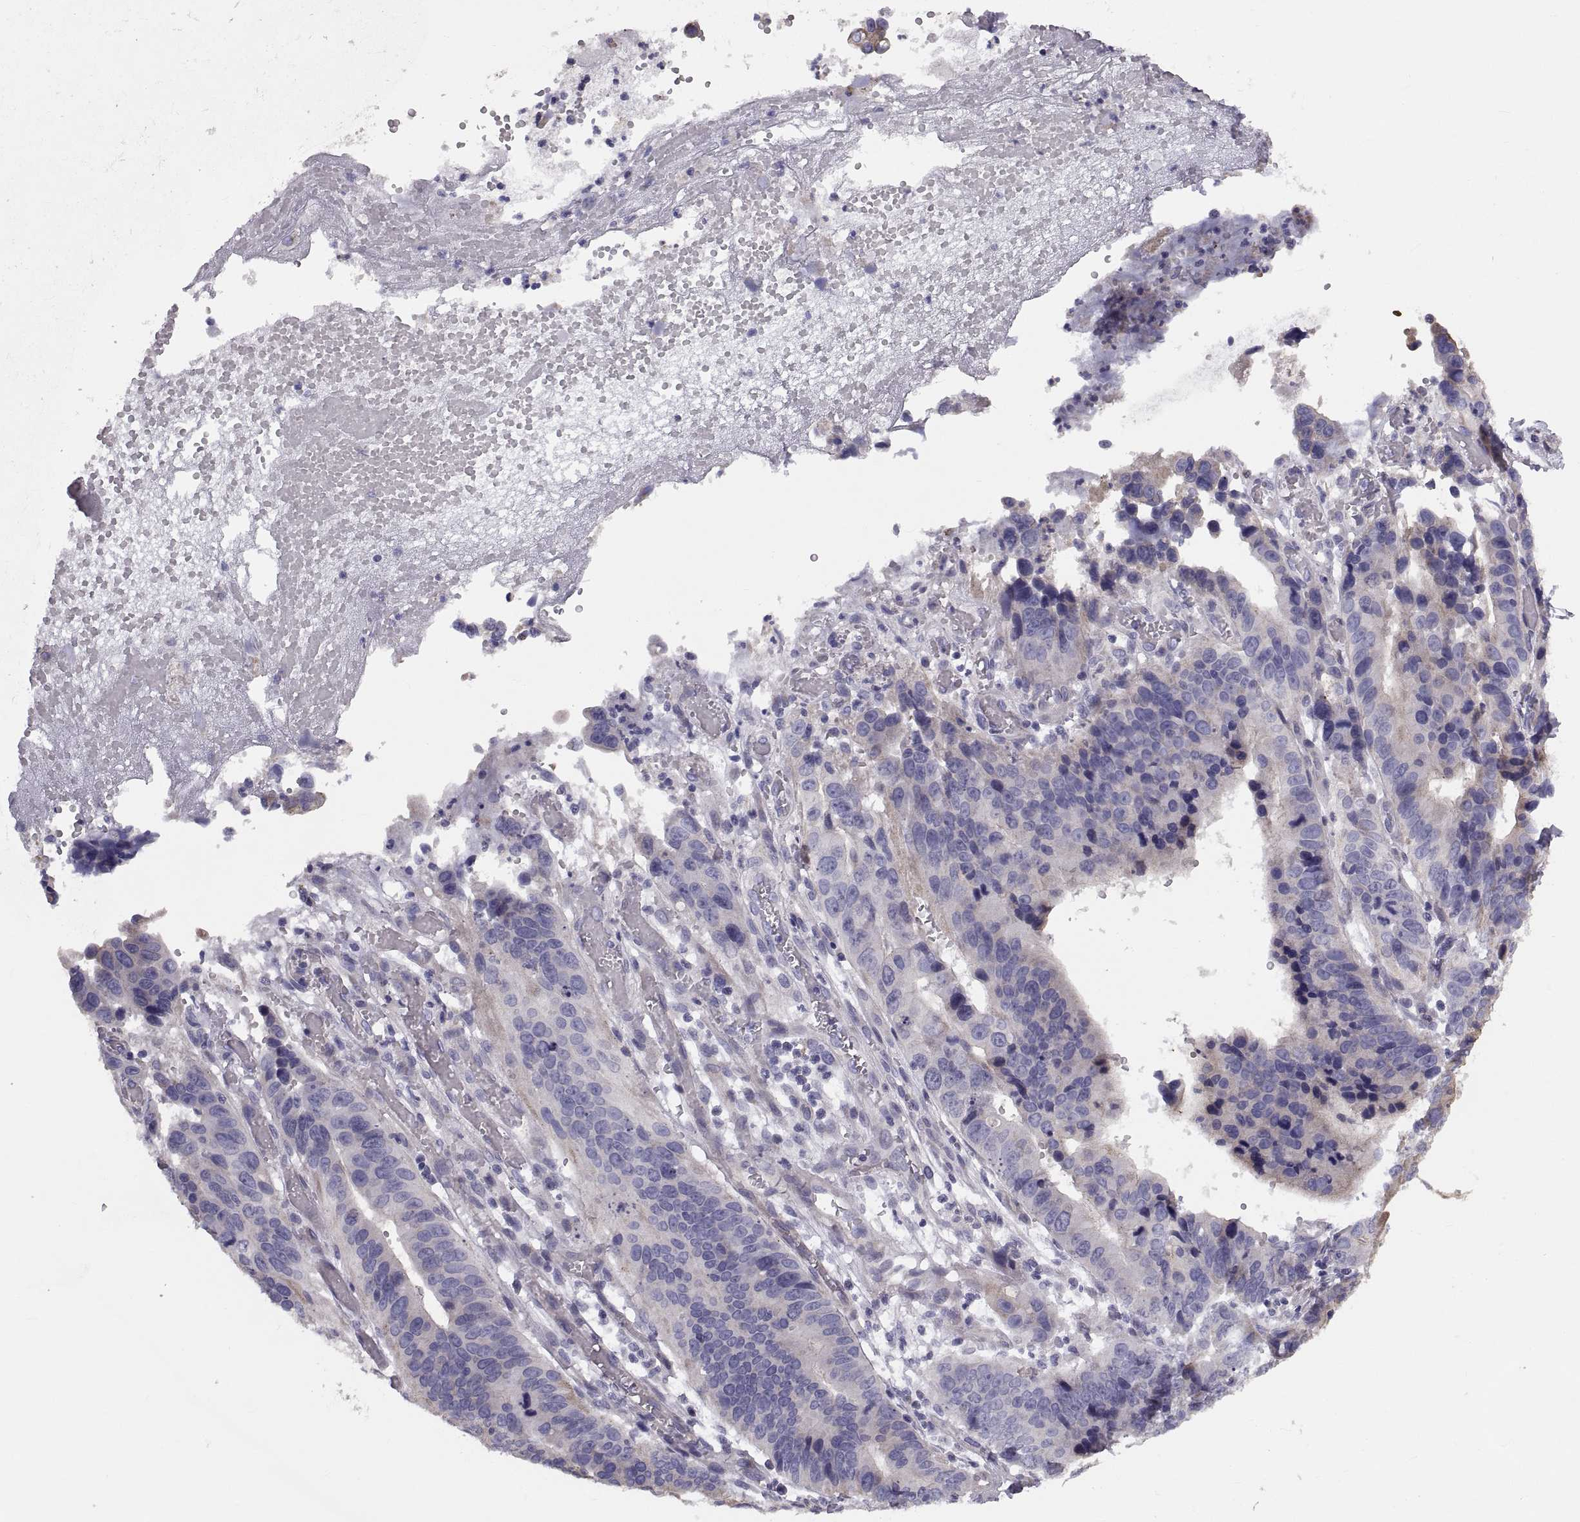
{"staining": {"intensity": "weak", "quantity": "25%-75%", "location": "cytoplasmic/membranous"}, "tissue": "stomach cancer", "cell_type": "Tumor cells", "image_type": "cancer", "snomed": [{"axis": "morphology", "description": "Adenocarcinoma, NOS"}, {"axis": "topography", "description": "Stomach"}], "caption": "Immunohistochemistry of human stomach cancer (adenocarcinoma) displays low levels of weak cytoplasmic/membranous expression in approximately 25%-75% of tumor cells.", "gene": "ANO1", "patient": {"sex": "male", "age": 84}}